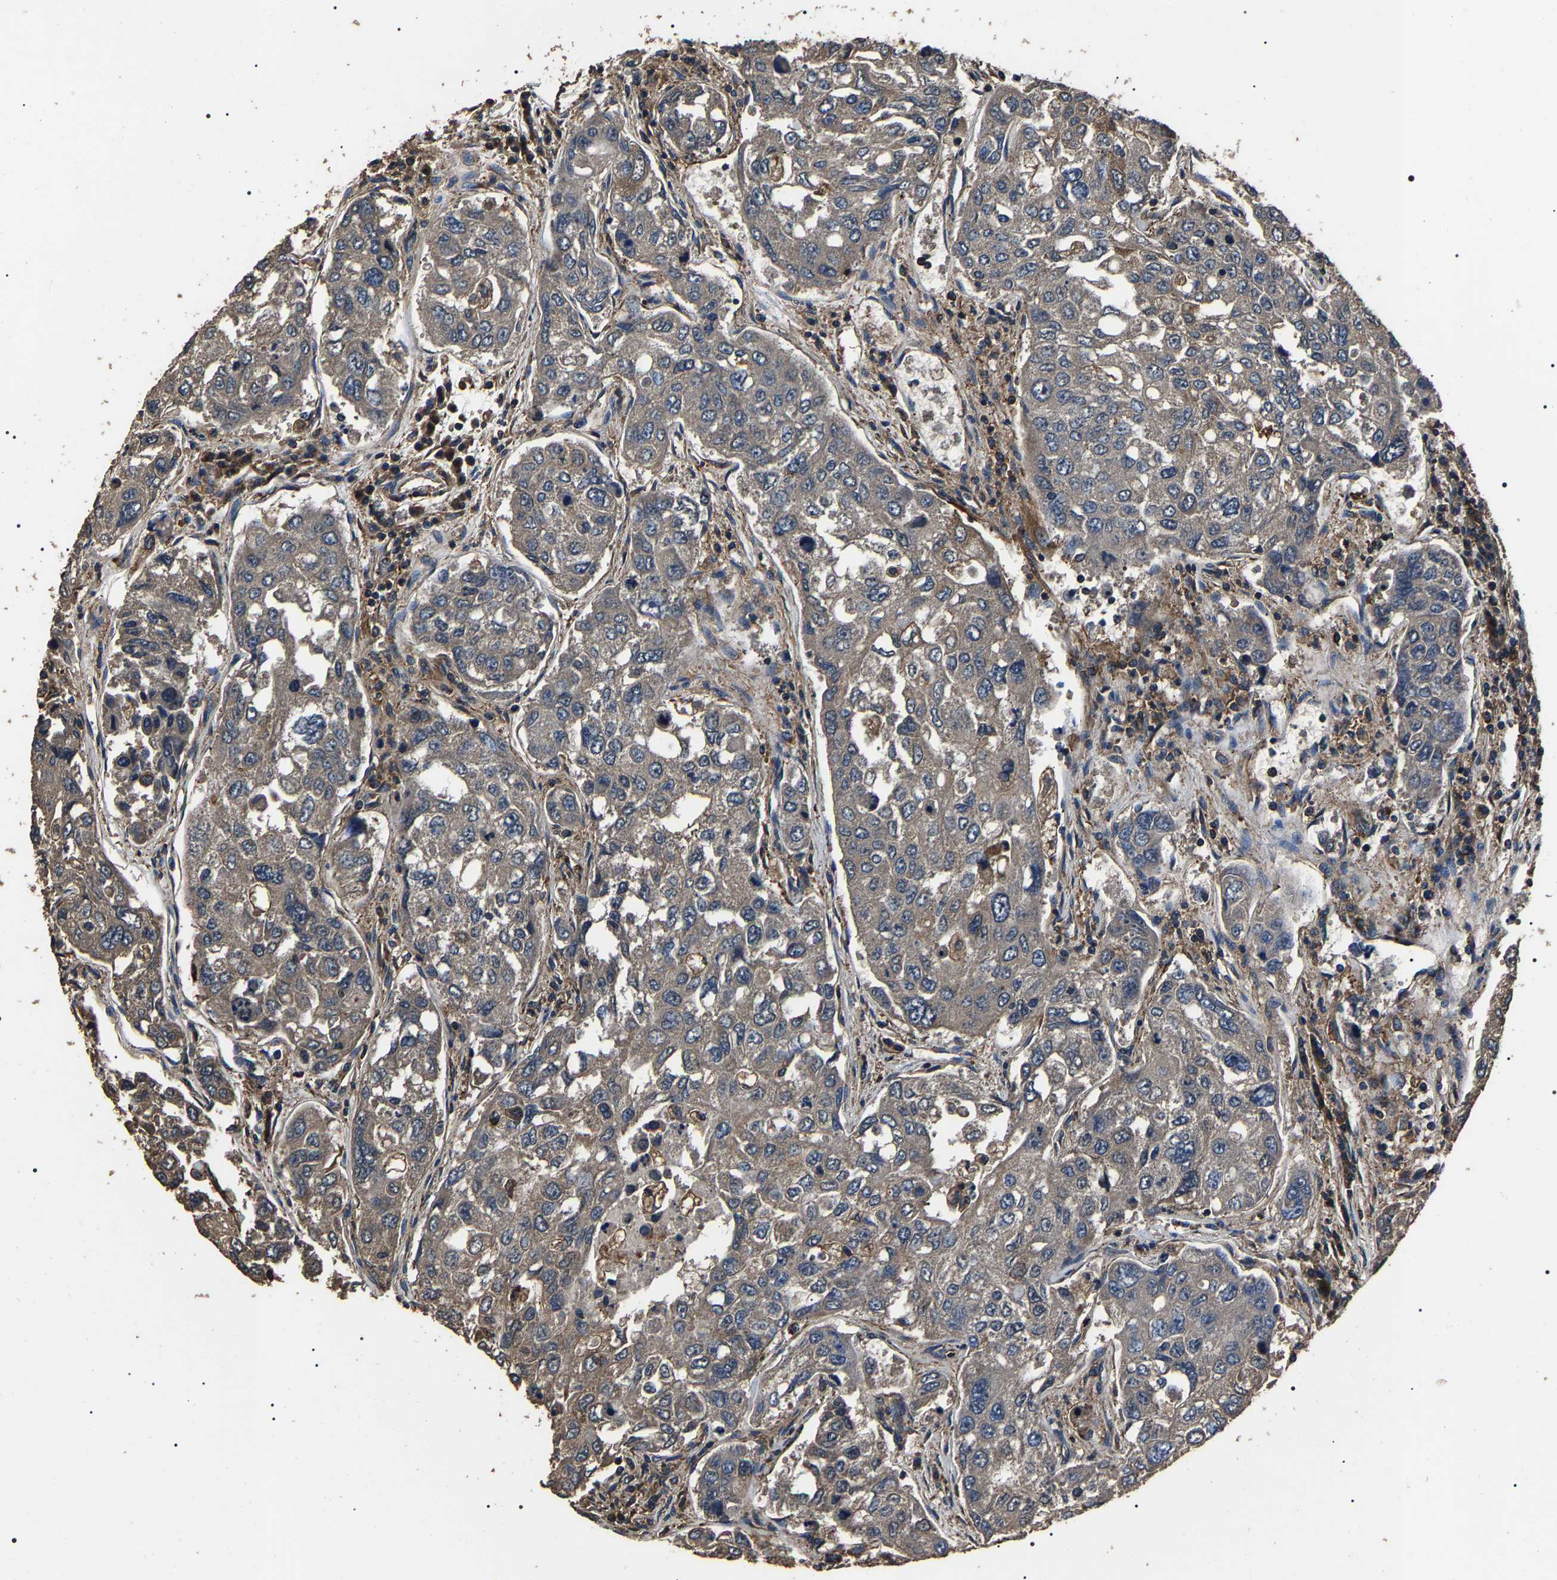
{"staining": {"intensity": "weak", "quantity": ">75%", "location": "cytoplasmic/membranous"}, "tissue": "urothelial cancer", "cell_type": "Tumor cells", "image_type": "cancer", "snomed": [{"axis": "morphology", "description": "Urothelial carcinoma, High grade"}, {"axis": "topography", "description": "Lymph node"}, {"axis": "topography", "description": "Urinary bladder"}], "caption": "High-power microscopy captured an immunohistochemistry (IHC) photomicrograph of urothelial cancer, revealing weak cytoplasmic/membranous expression in approximately >75% of tumor cells. (DAB (3,3'-diaminobenzidine) IHC, brown staining for protein, blue staining for nuclei).", "gene": "HSCB", "patient": {"sex": "male", "age": 51}}